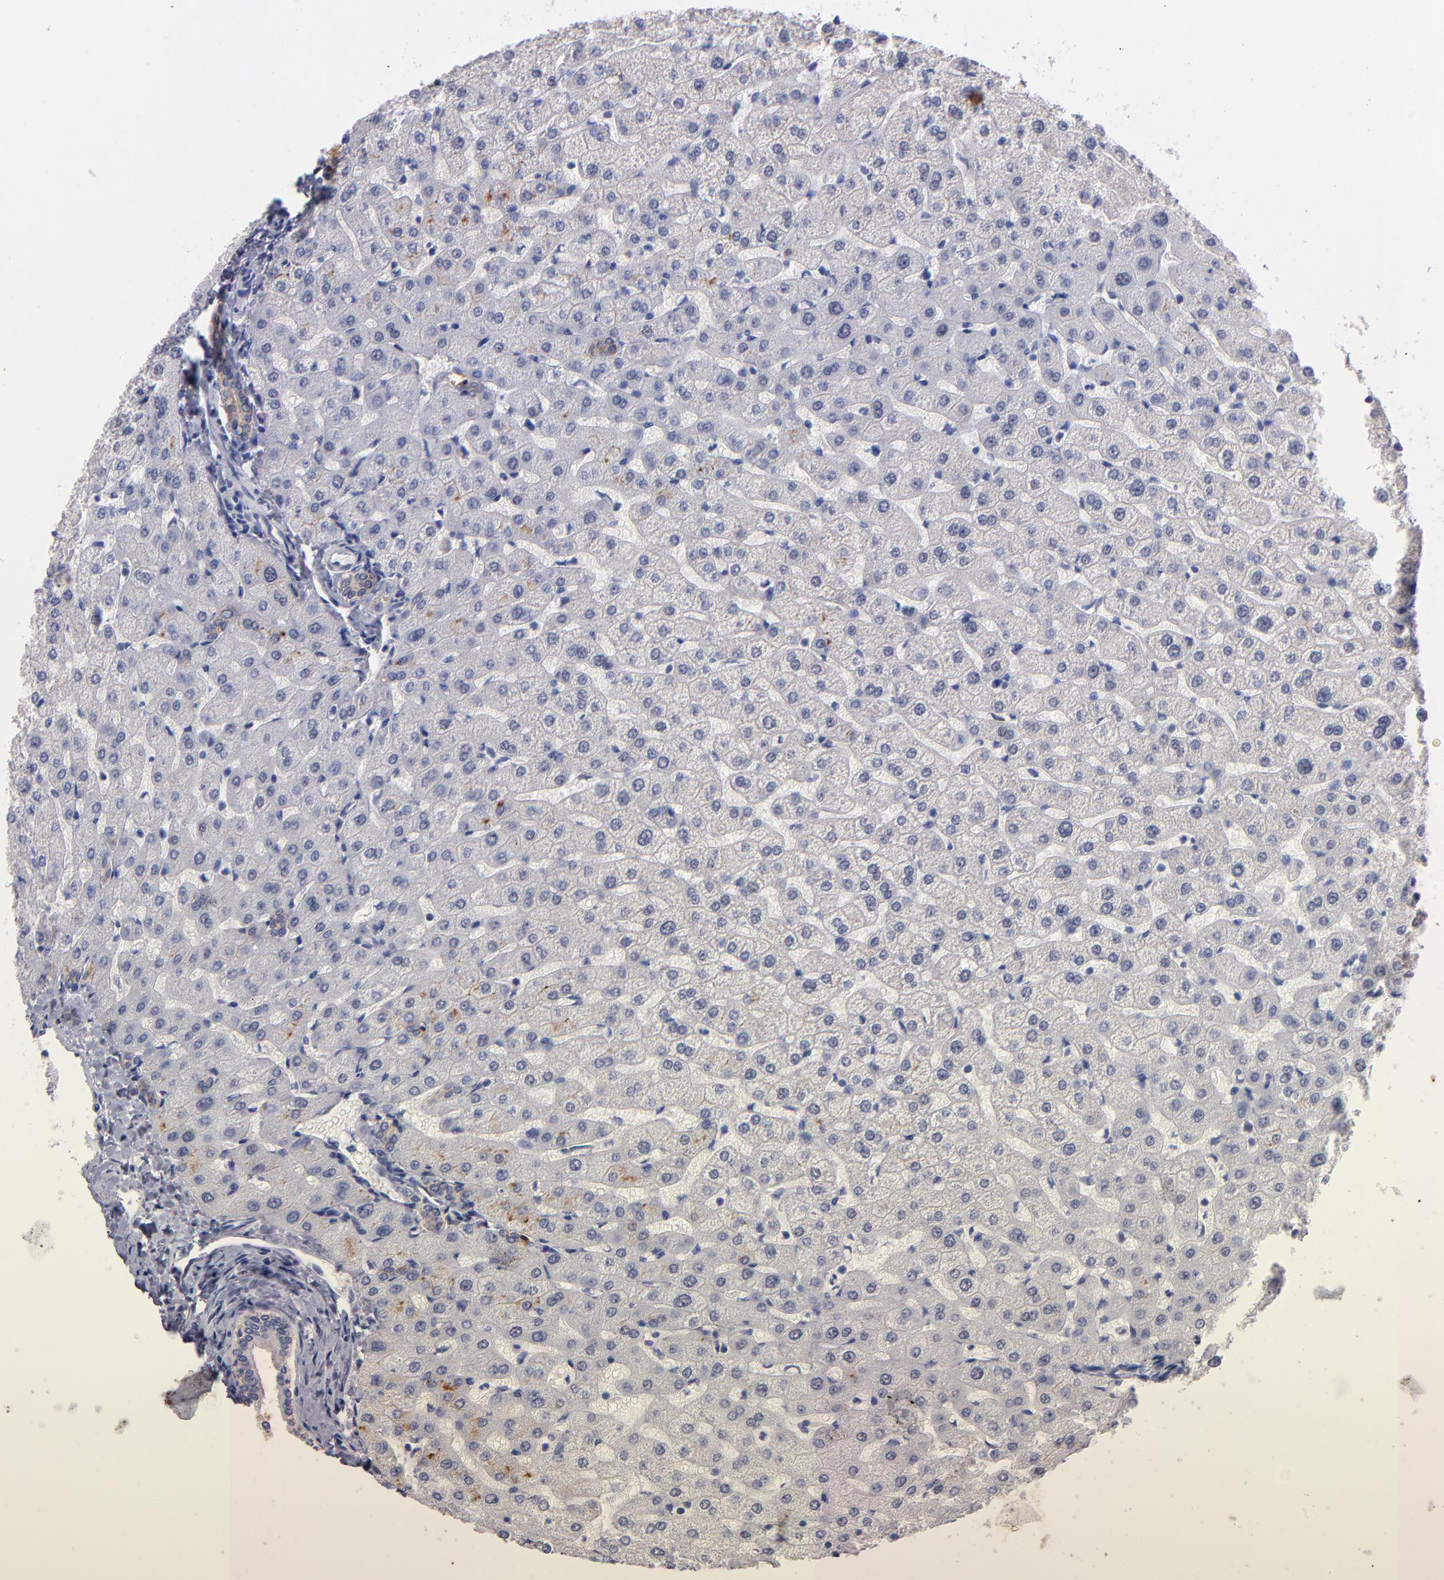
{"staining": {"intensity": "negative", "quantity": "none", "location": "none"}, "tissue": "liver", "cell_type": "Cholangiocytes", "image_type": "normal", "snomed": [{"axis": "morphology", "description": "Normal tissue, NOS"}, {"axis": "morphology", "description": "Fibrosis, NOS"}, {"axis": "topography", "description": "Liver"}], "caption": "IHC image of benign liver stained for a protein (brown), which shows no staining in cholangiocytes.", "gene": "RAF1", "patient": {"sex": "female", "age": 29}}